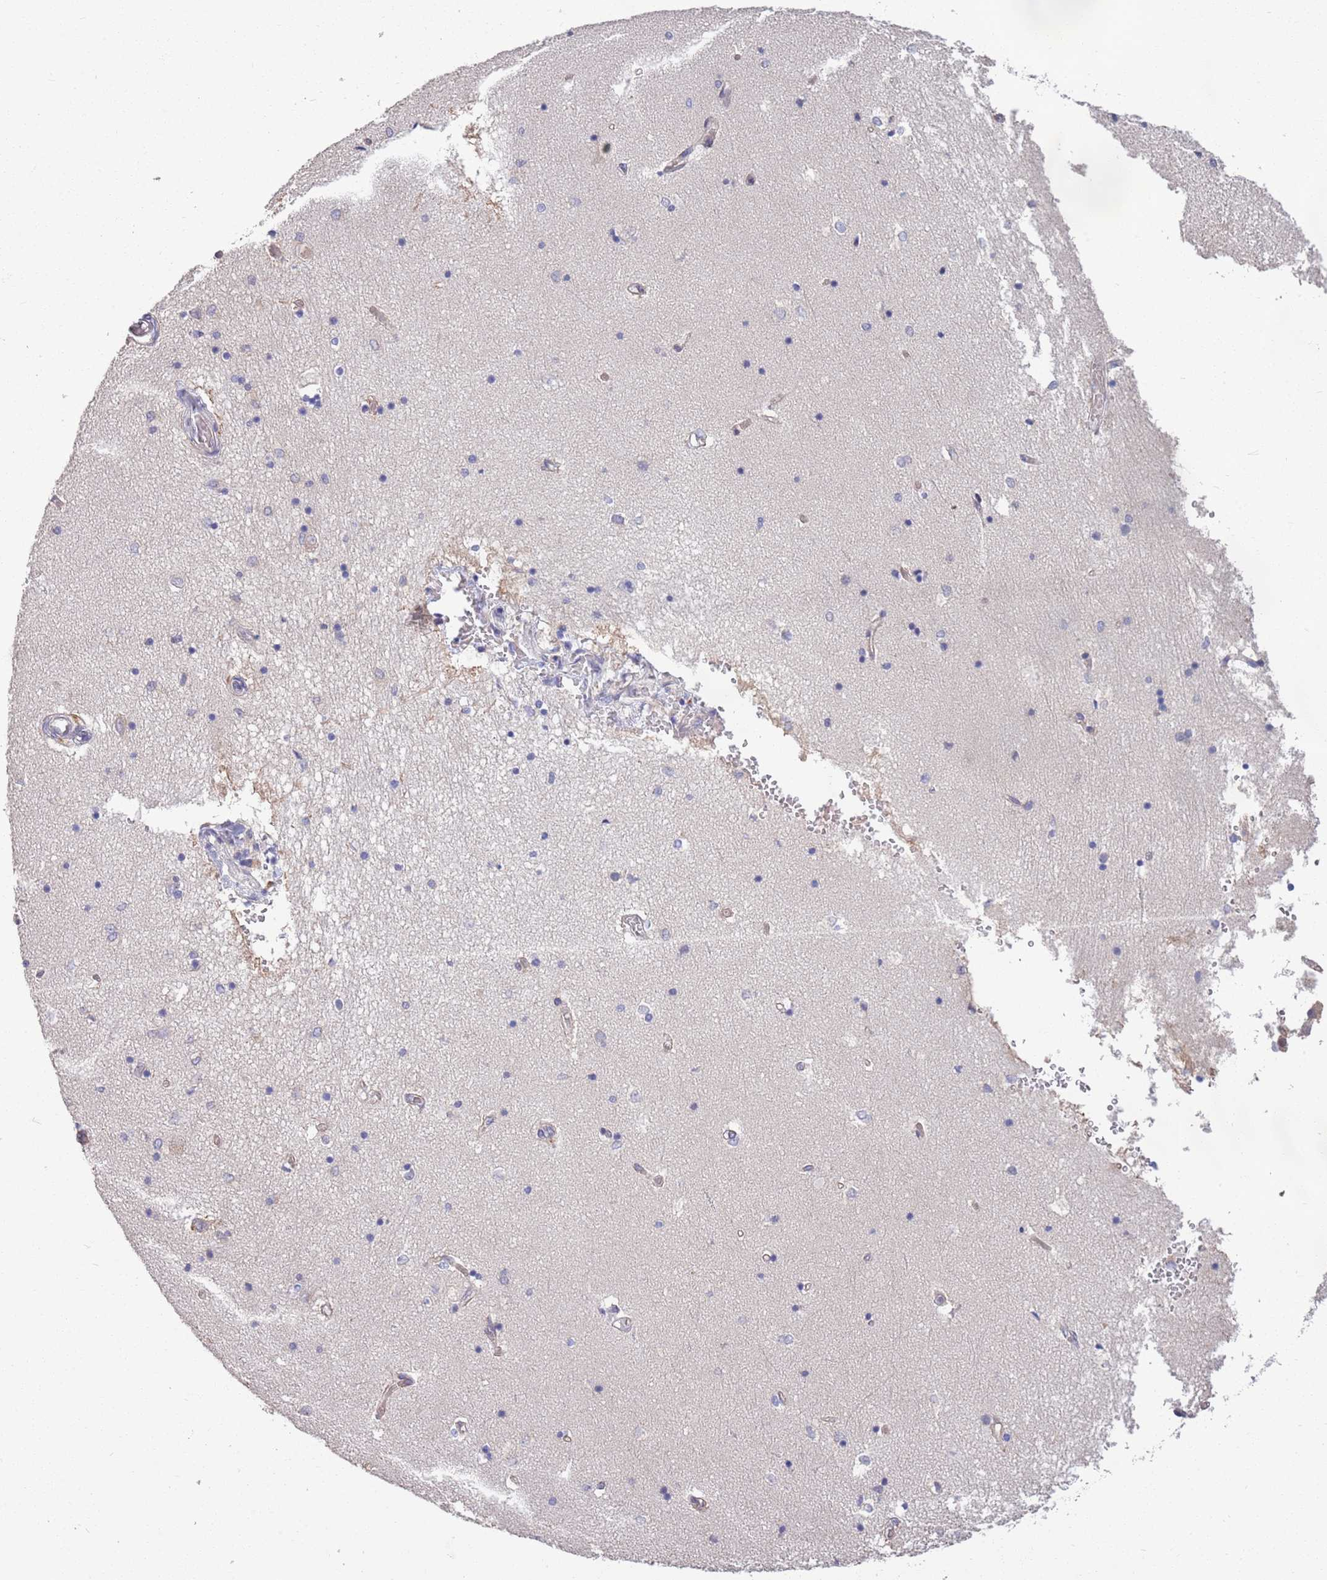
{"staining": {"intensity": "negative", "quantity": "none", "location": "none"}, "tissue": "hippocampus", "cell_type": "Glial cells", "image_type": "normal", "snomed": [{"axis": "morphology", "description": "Normal tissue, NOS"}, {"axis": "topography", "description": "Hippocampus"}], "caption": "High power microscopy image of an immunohistochemistry photomicrograph of normal hippocampus, revealing no significant expression in glial cells. (DAB (3,3'-diaminobenzidine) immunohistochemistry (IHC) with hematoxylin counter stain).", "gene": "MARVELD2", "patient": {"sex": "male", "age": 45}}